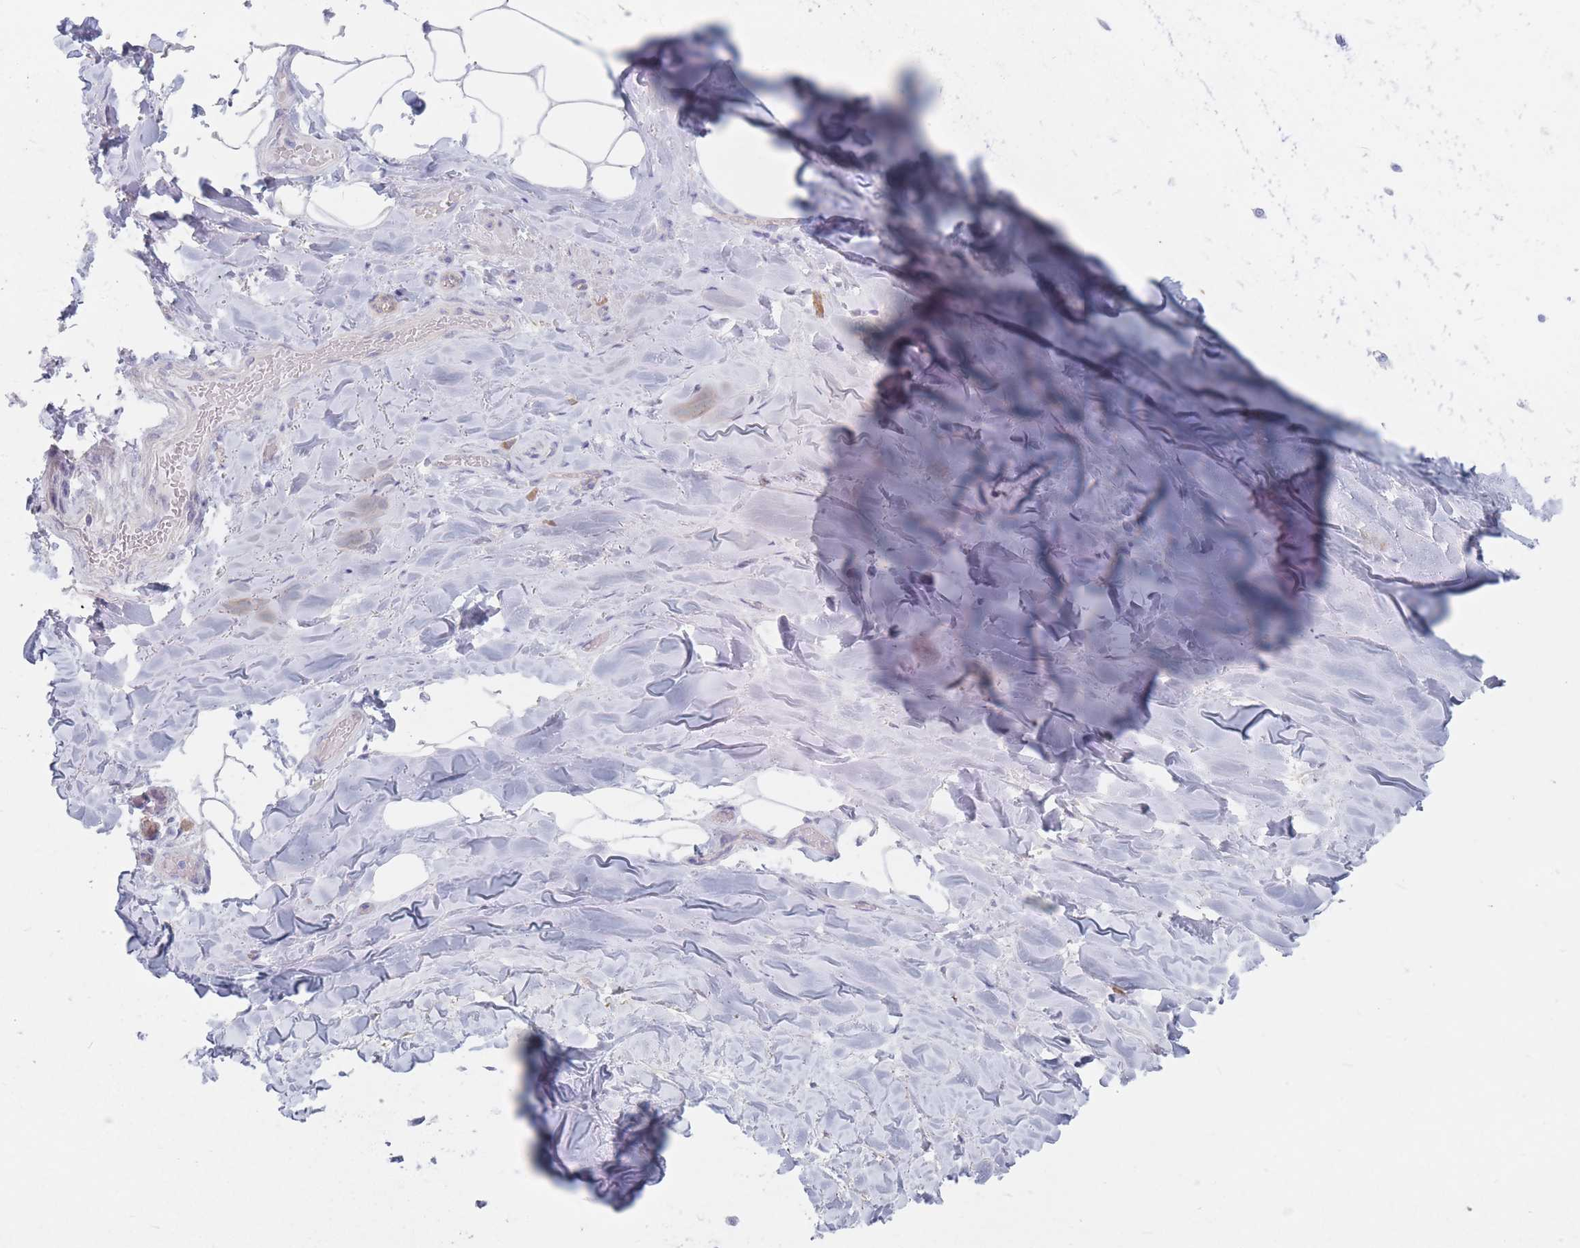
{"staining": {"intensity": "negative", "quantity": "none", "location": "none"}, "tissue": "adipose tissue", "cell_type": "Adipocytes", "image_type": "normal", "snomed": [{"axis": "morphology", "description": "Normal tissue, NOS"}, {"axis": "topography", "description": "Lymph node"}, {"axis": "topography", "description": "Cartilage tissue"}, {"axis": "topography", "description": "Bronchus"}], "caption": "Protein analysis of normal adipose tissue displays no significant positivity in adipocytes. (DAB (3,3'-diaminobenzidine) IHC with hematoxylin counter stain).", "gene": "PLPP1", "patient": {"sex": "male", "age": 63}}